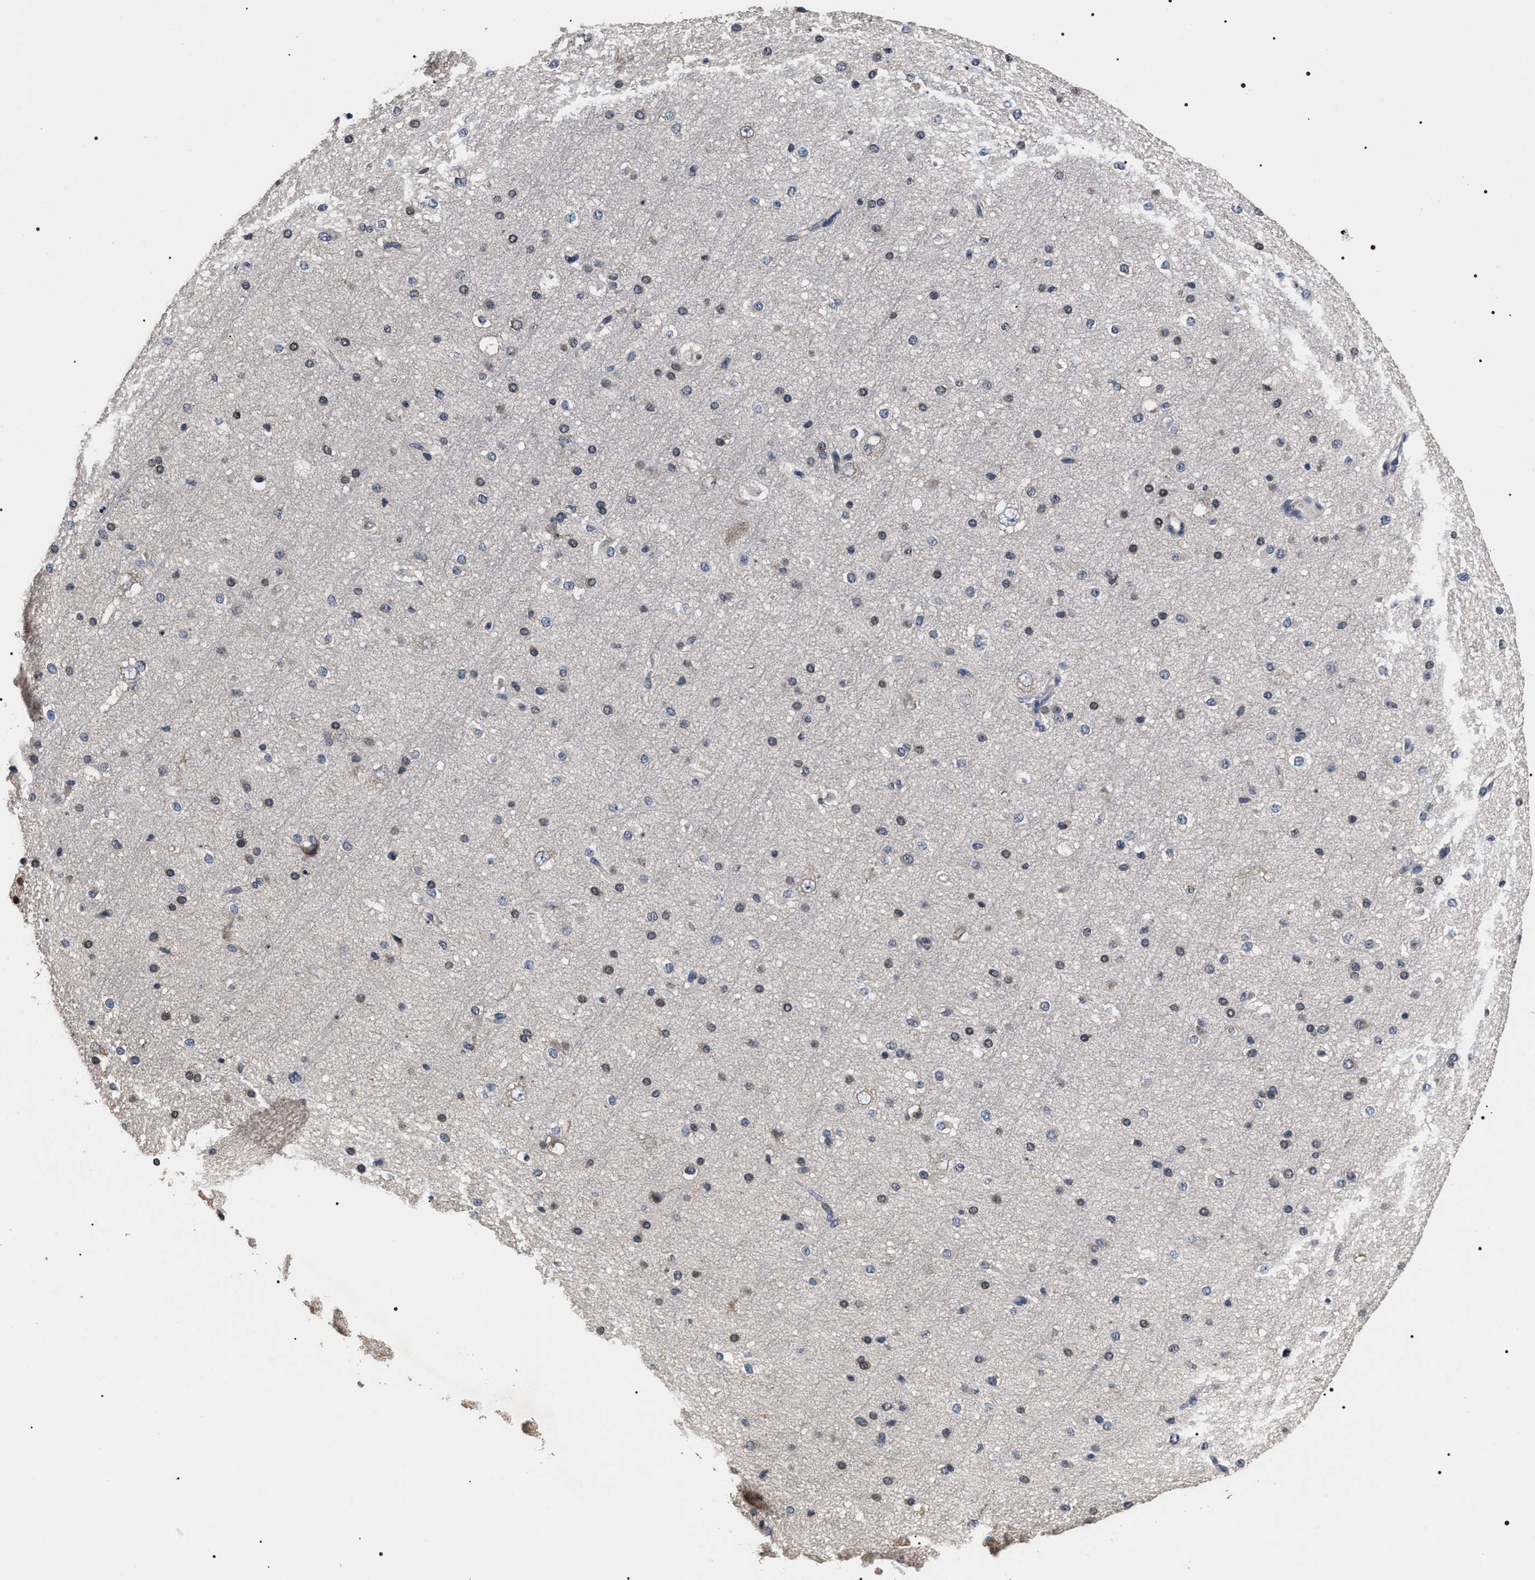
{"staining": {"intensity": "negative", "quantity": "none", "location": "none"}, "tissue": "cerebral cortex", "cell_type": "Endothelial cells", "image_type": "normal", "snomed": [{"axis": "morphology", "description": "Normal tissue, NOS"}, {"axis": "morphology", "description": "Developmental malformation"}, {"axis": "topography", "description": "Cerebral cortex"}], "caption": "Immunohistochemistry (IHC) micrograph of normal human cerebral cortex stained for a protein (brown), which displays no staining in endothelial cells.", "gene": "UPF3A", "patient": {"sex": "female", "age": 30}}